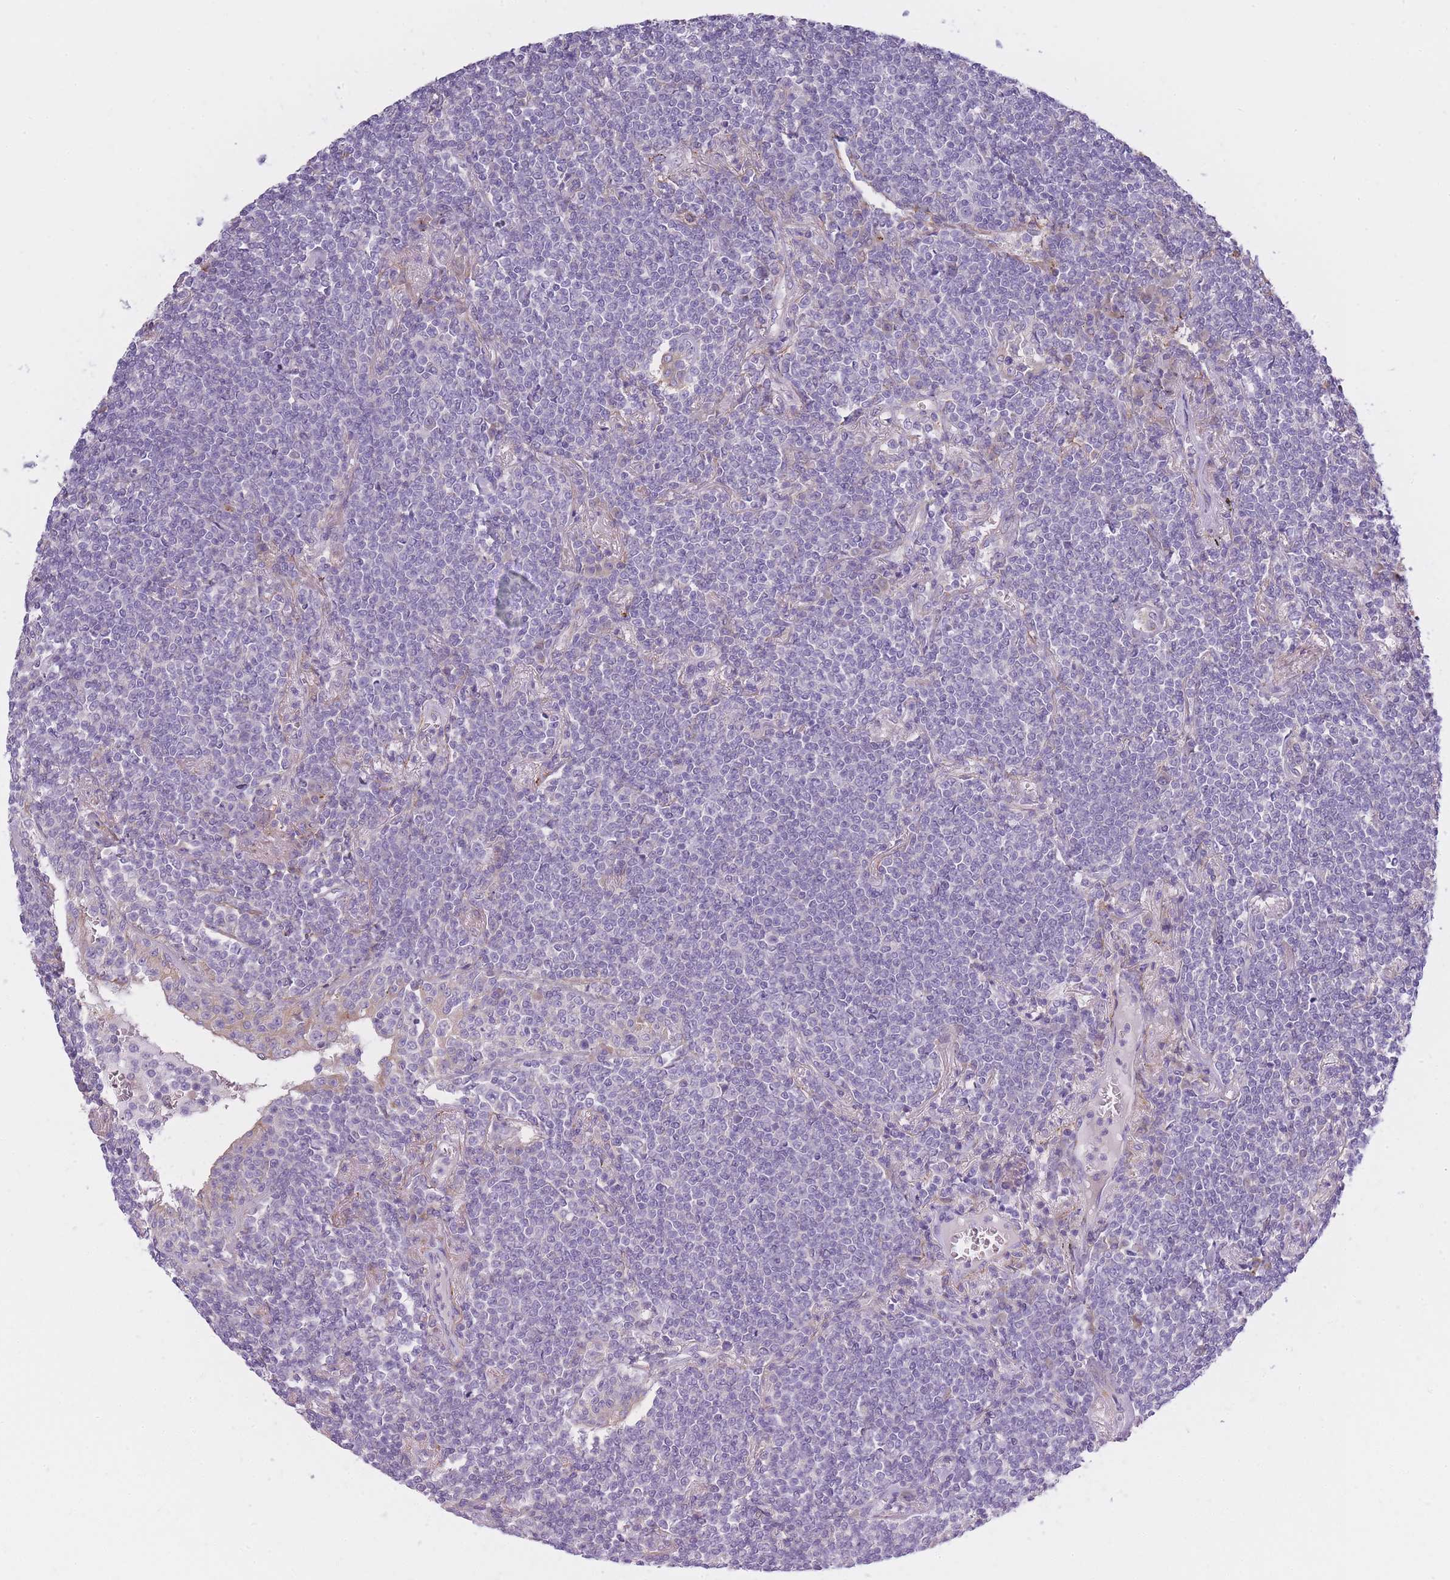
{"staining": {"intensity": "negative", "quantity": "none", "location": "none"}, "tissue": "lymphoma", "cell_type": "Tumor cells", "image_type": "cancer", "snomed": [{"axis": "morphology", "description": "Malignant lymphoma, non-Hodgkin's type, Low grade"}, {"axis": "topography", "description": "Lung"}], "caption": "Malignant lymphoma, non-Hodgkin's type (low-grade) was stained to show a protein in brown. There is no significant expression in tumor cells.", "gene": "AP3M2", "patient": {"sex": "female", "age": 71}}